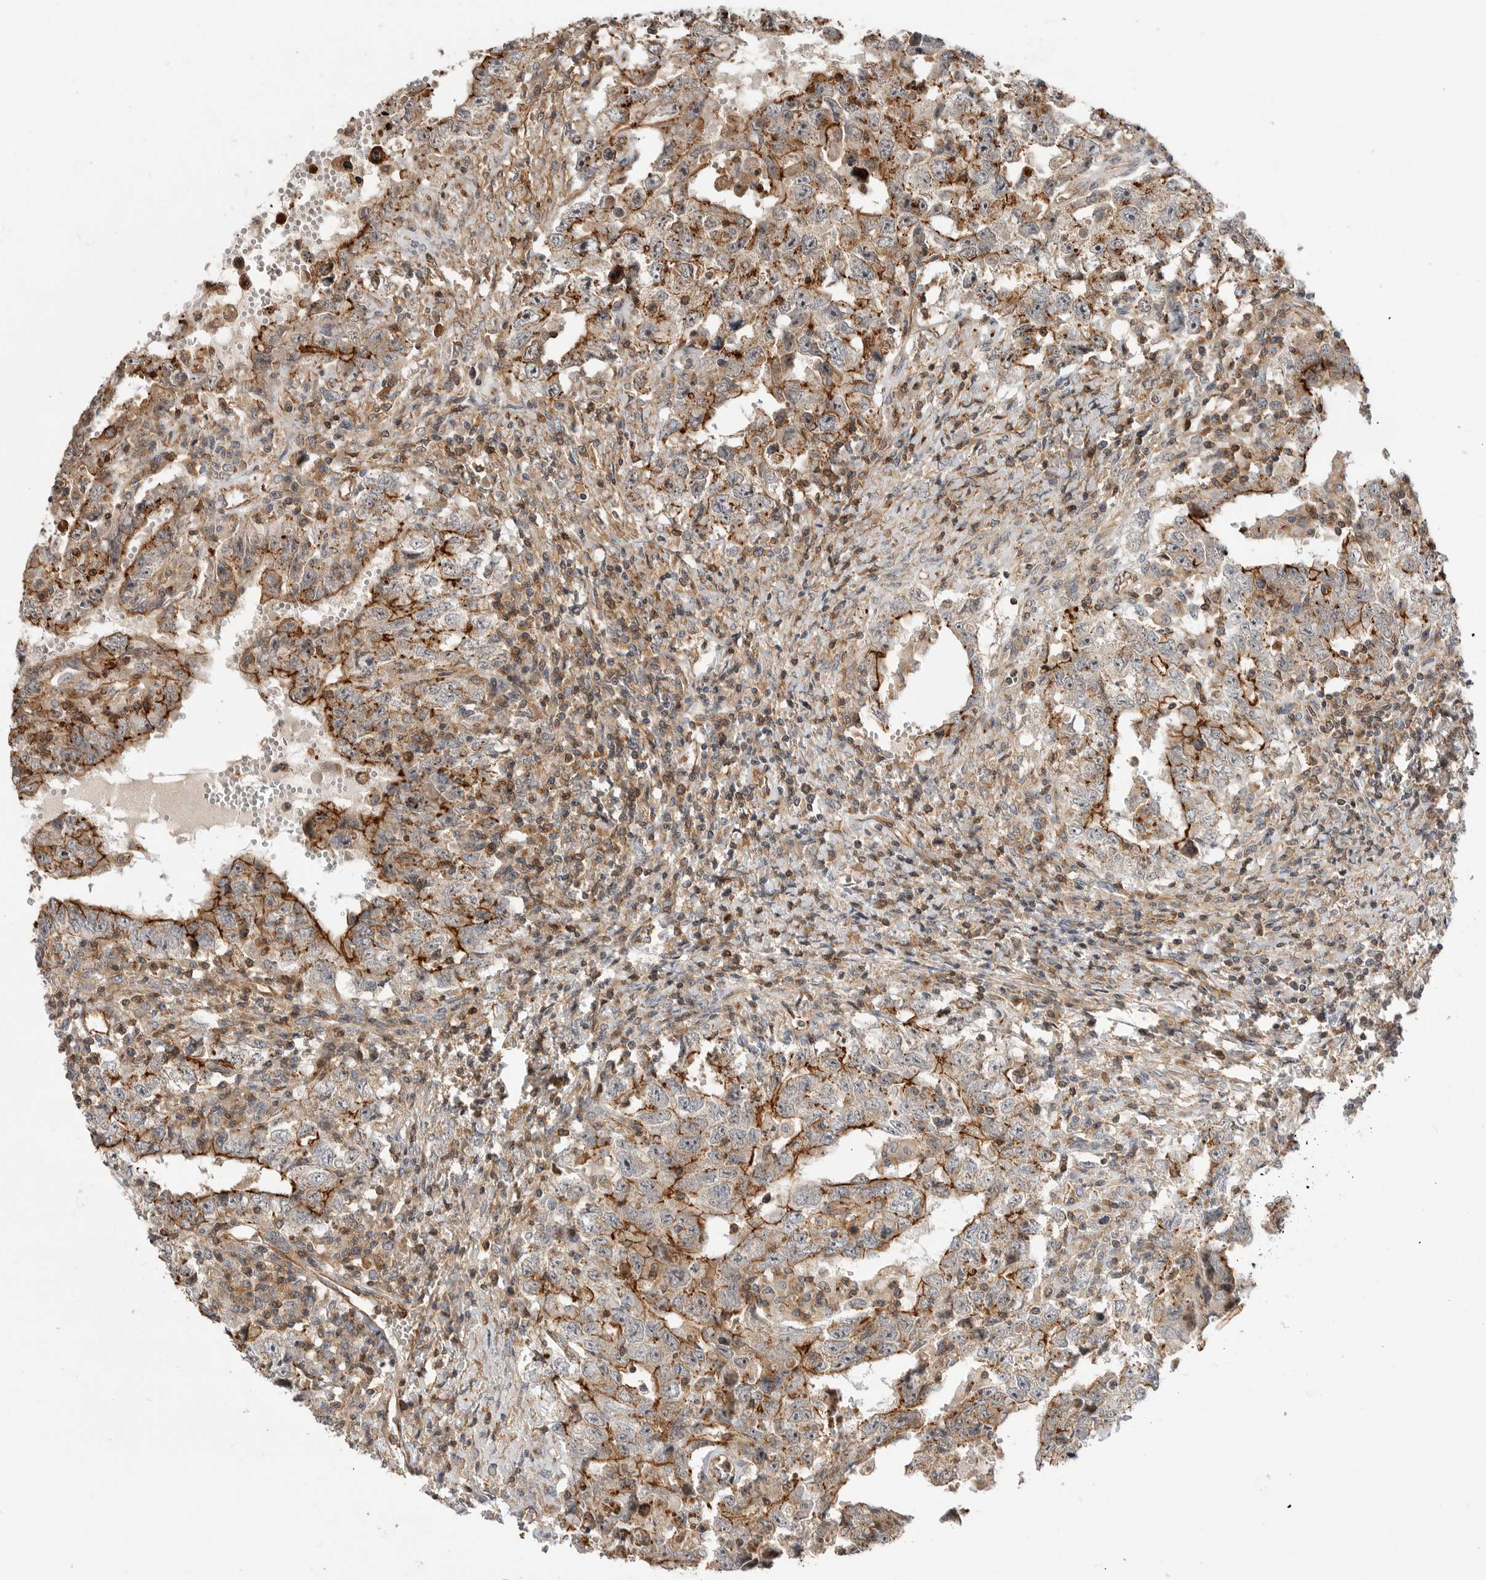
{"staining": {"intensity": "strong", "quantity": "25%-75%", "location": "cytoplasmic/membranous"}, "tissue": "testis cancer", "cell_type": "Tumor cells", "image_type": "cancer", "snomed": [{"axis": "morphology", "description": "Carcinoma, Embryonal, NOS"}, {"axis": "topography", "description": "Testis"}], "caption": "A photomicrograph of human testis cancer (embryonal carcinoma) stained for a protein demonstrates strong cytoplasmic/membranous brown staining in tumor cells.", "gene": "GPATCH2", "patient": {"sex": "male", "age": 26}}